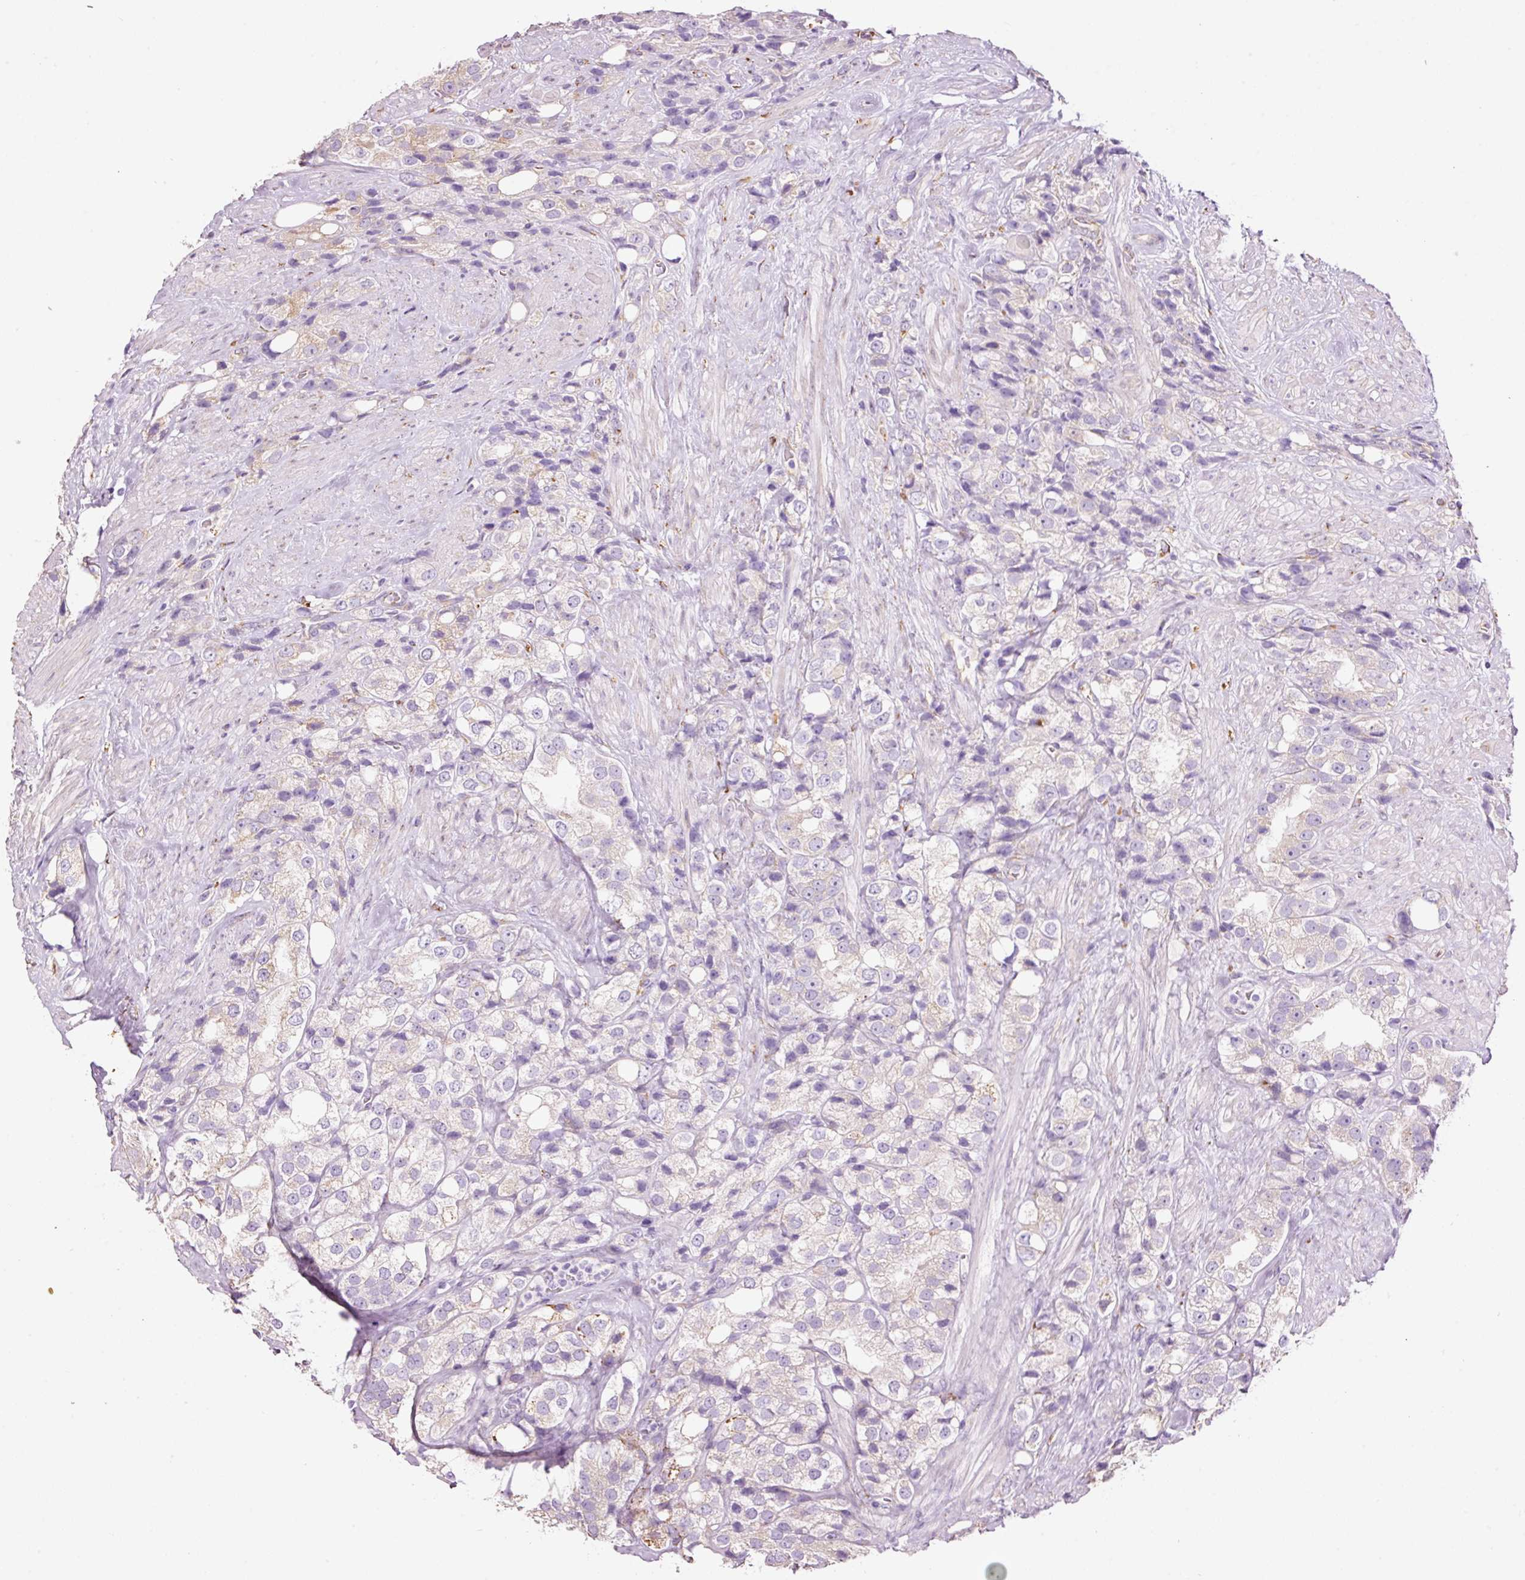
{"staining": {"intensity": "negative", "quantity": "none", "location": "none"}, "tissue": "prostate cancer", "cell_type": "Tumor cells", "image_type": "cancer", "snomed": [{"axis": "morphology", "description": "Adenocarcinoma, NOS"}, {"axis": "topography", "description": "Prostate"}], "caption": "This is an IHC photomicrograph of human prostate cancer (adenocarcinoma). There is no staining in tumor cells.", "gene": "GCG", "patient": {"sex": "male", "age": 79}}